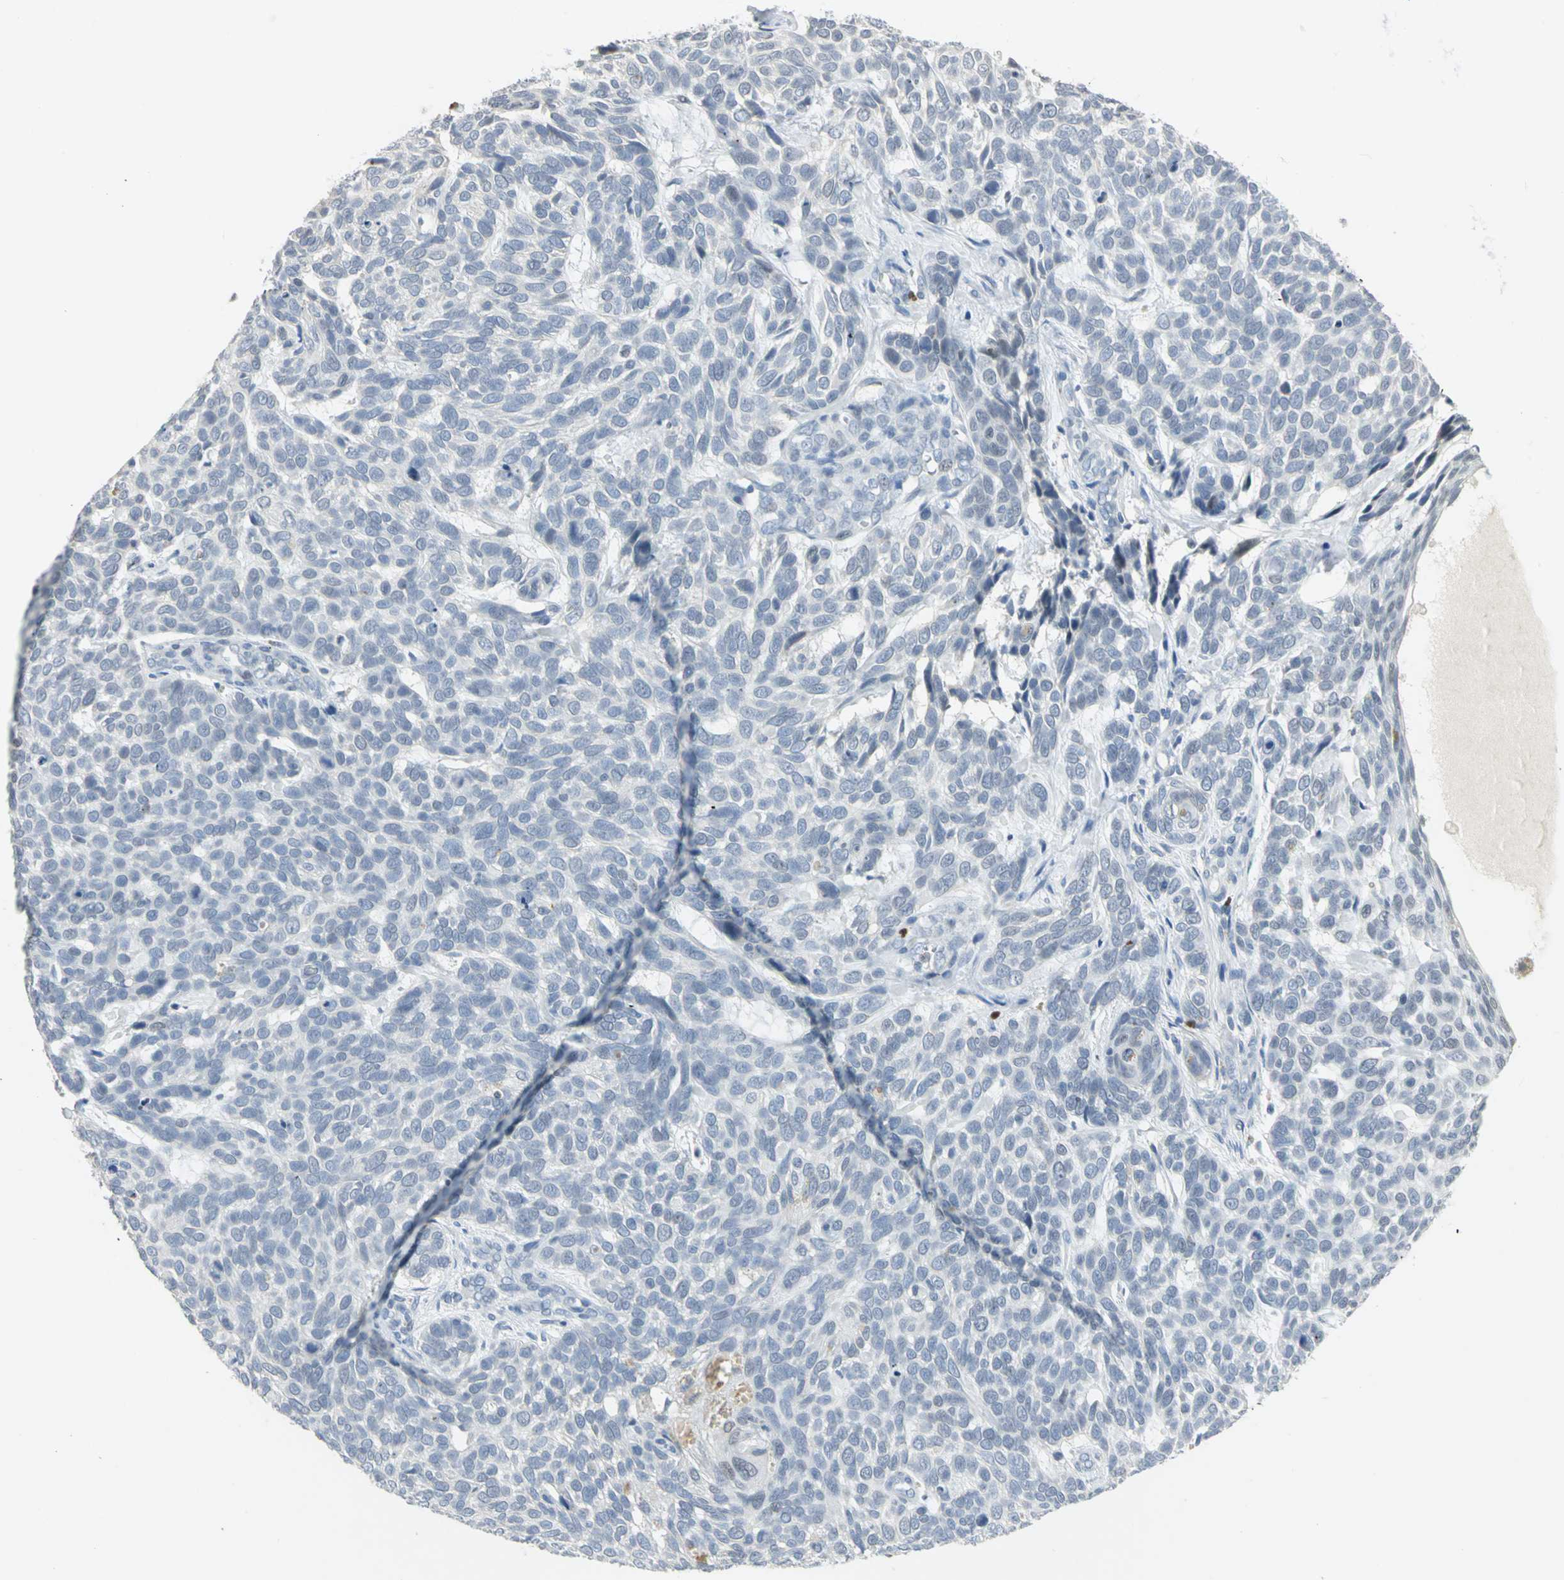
{"staining": {"intensity": "negative", "quantity": "none", "location": "none"}, "tissue": "skin cancer", "cell_type": "Tumor cells", "image_type": "cancer", "snomed": [{"axis": "morphology", "description": "Basal cell carcinoma"}, {"axis": "topography", "description": "Skin"}], "caption": "A micrograph of skin basal cell carcinoma stained for a protein exhibits no brown staining in tumor cells.", "gene": "BCL6", "patient": {"sex": "male", "age": 87}}